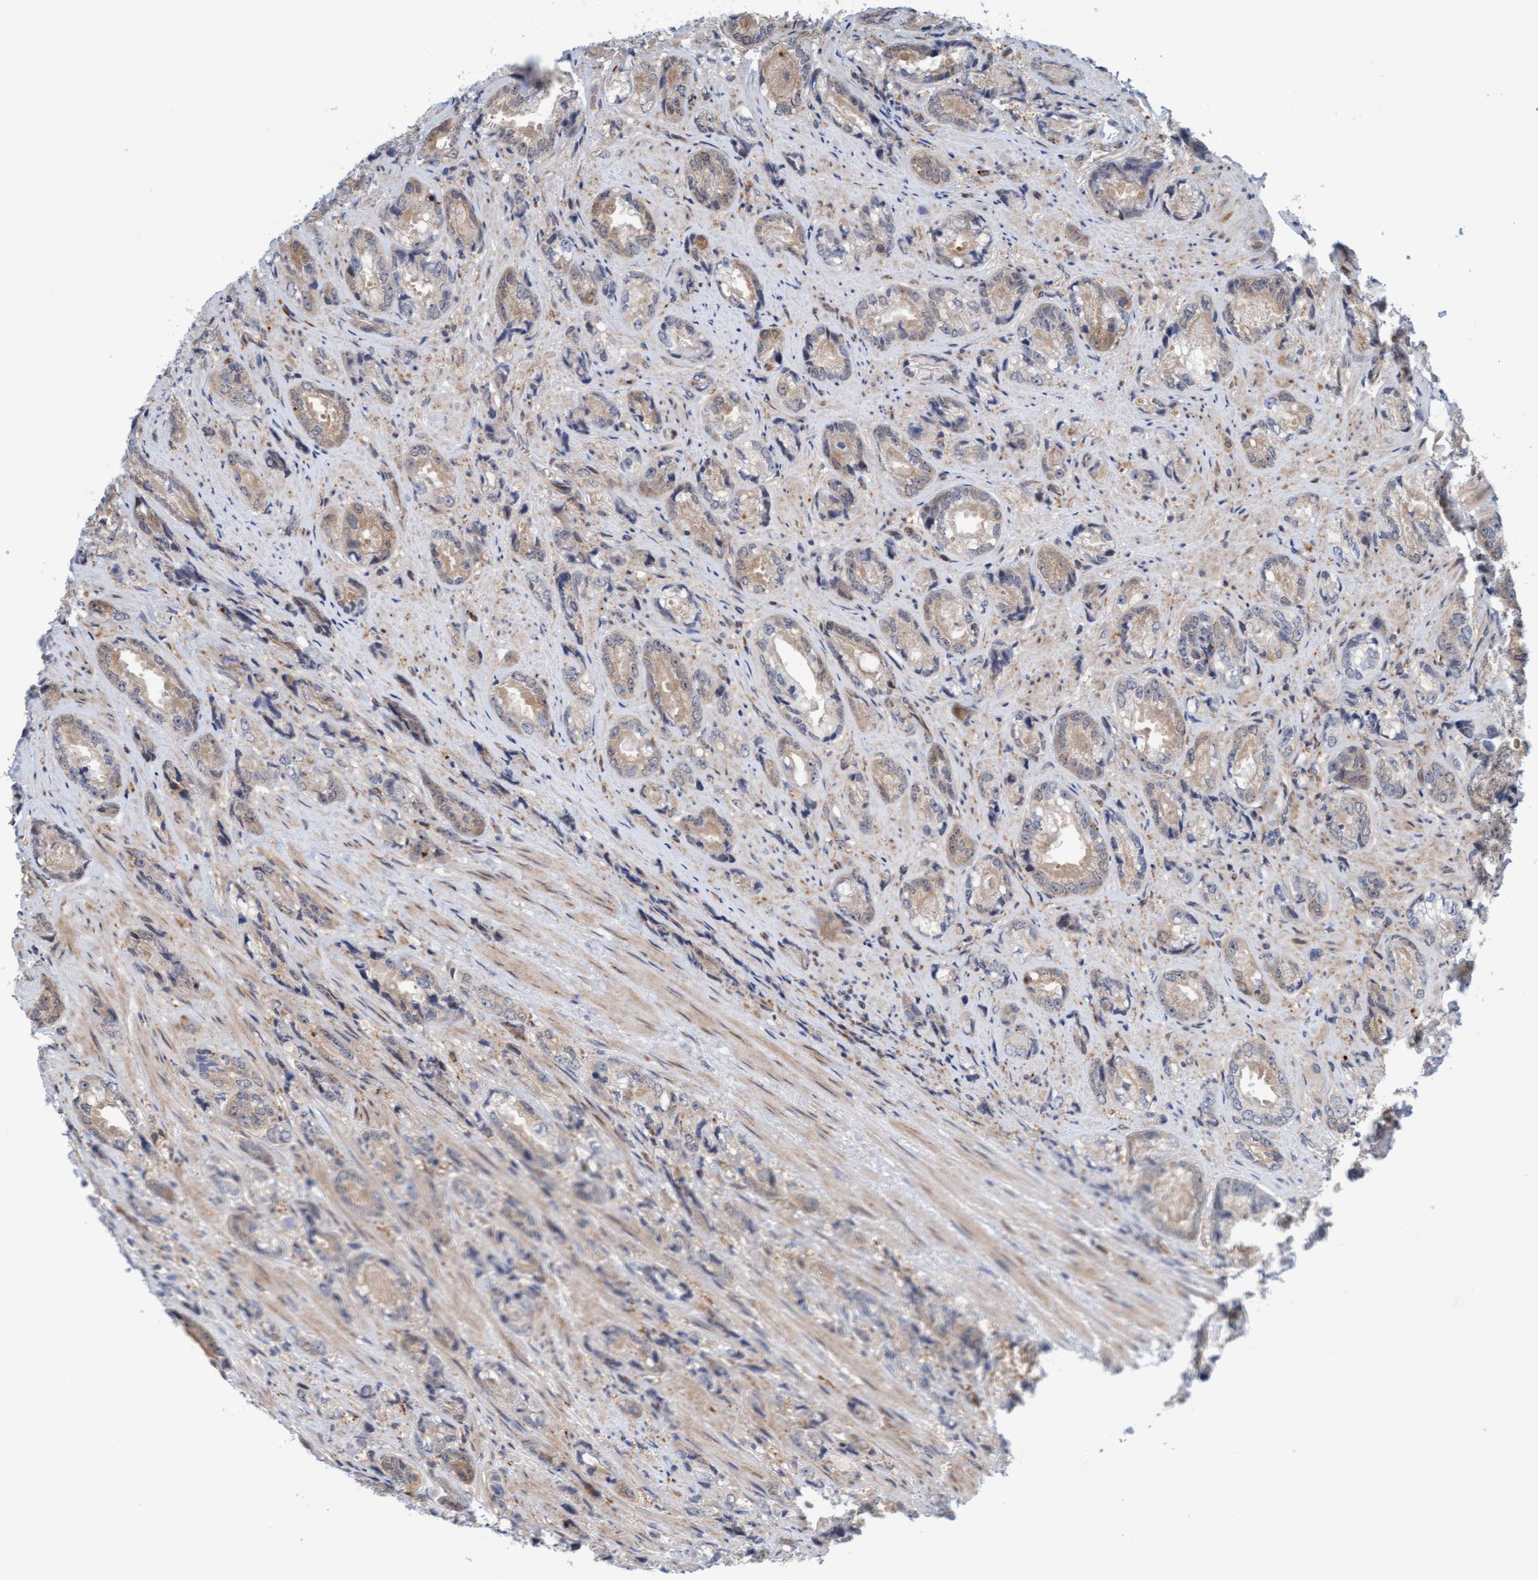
{"staining": {"intensity": "weak", "quantity": "<25%", "location": "cytoplasmic/membranous"}, "tissue": "prostate cancer", "cell_type": "Tumor cells", "image_type": "cancer", "snomed": [{"axis": "morphology", "description": "Adenocarcinoma, High grade"}, {"axis": "topography", "description": "Prostate"}], "caption": "A micrograph of prostate cancer (high-grade adenocarcinoma) stained for a protein displays no brown staining in tumor cells. The staining is performed using DAB (3,3'-diaminobenzidine) brown chromogen with nuclei counter-stained in using hematoxylin.", "gene": "EIF4EBP1", "patient": {"sex": "male", "age": 61}}